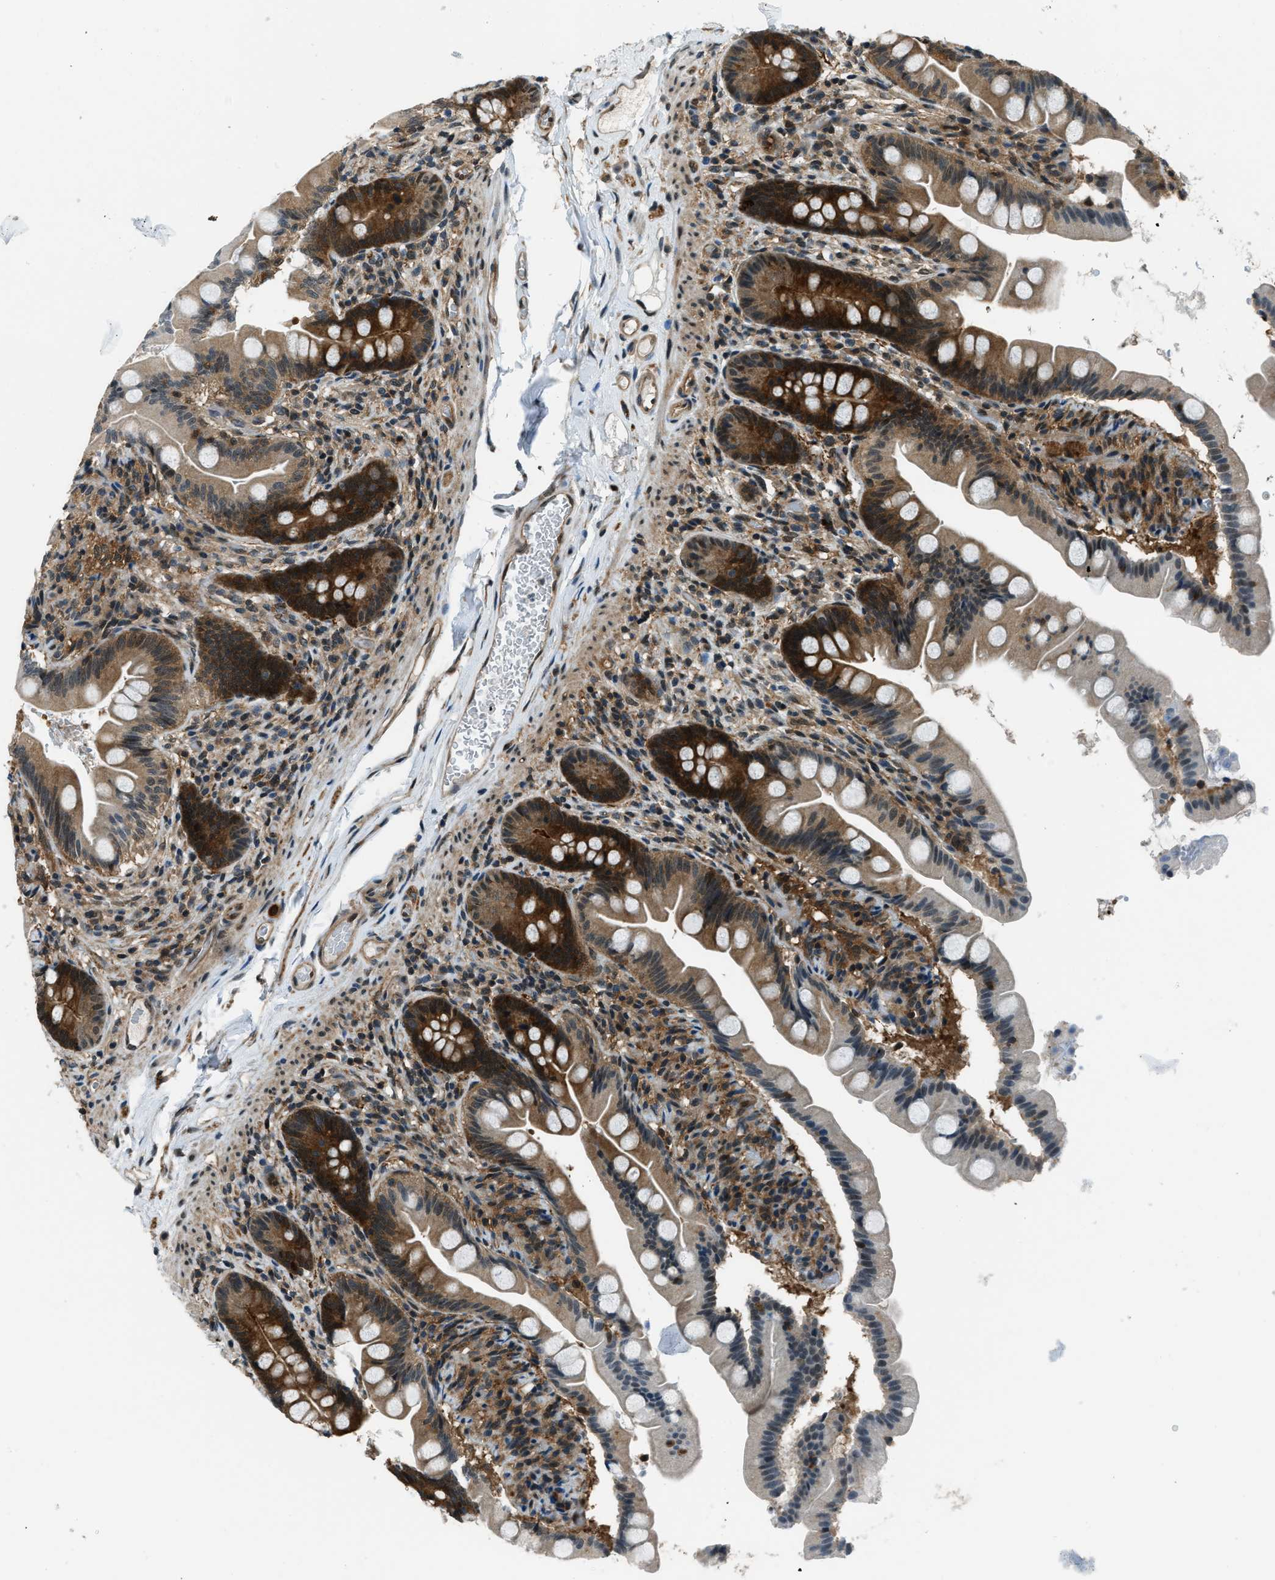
{"staining": {"intensity": "strong", "quantity": "25%-75%", "location": "cytoplasmic/membranous"}, "tissue": "small intestine", "cell_type": "Glandular cells", "image_type": "normal", "snomed": [{"axis": "morphology", "description": "Normal tissue, NOS"}, {"axis": "topography", "description": "Small intestine"}], "caption": "The immunohistochemical stain highlights strong cytoplasmic/membranous expression in glandular cells of unremarkable small intestine. (DAB IHC, brown staining for protein, blue staining for nuclei).", "gene": "NUDCD3", "patient": {"sex": "female", "age": 56}}